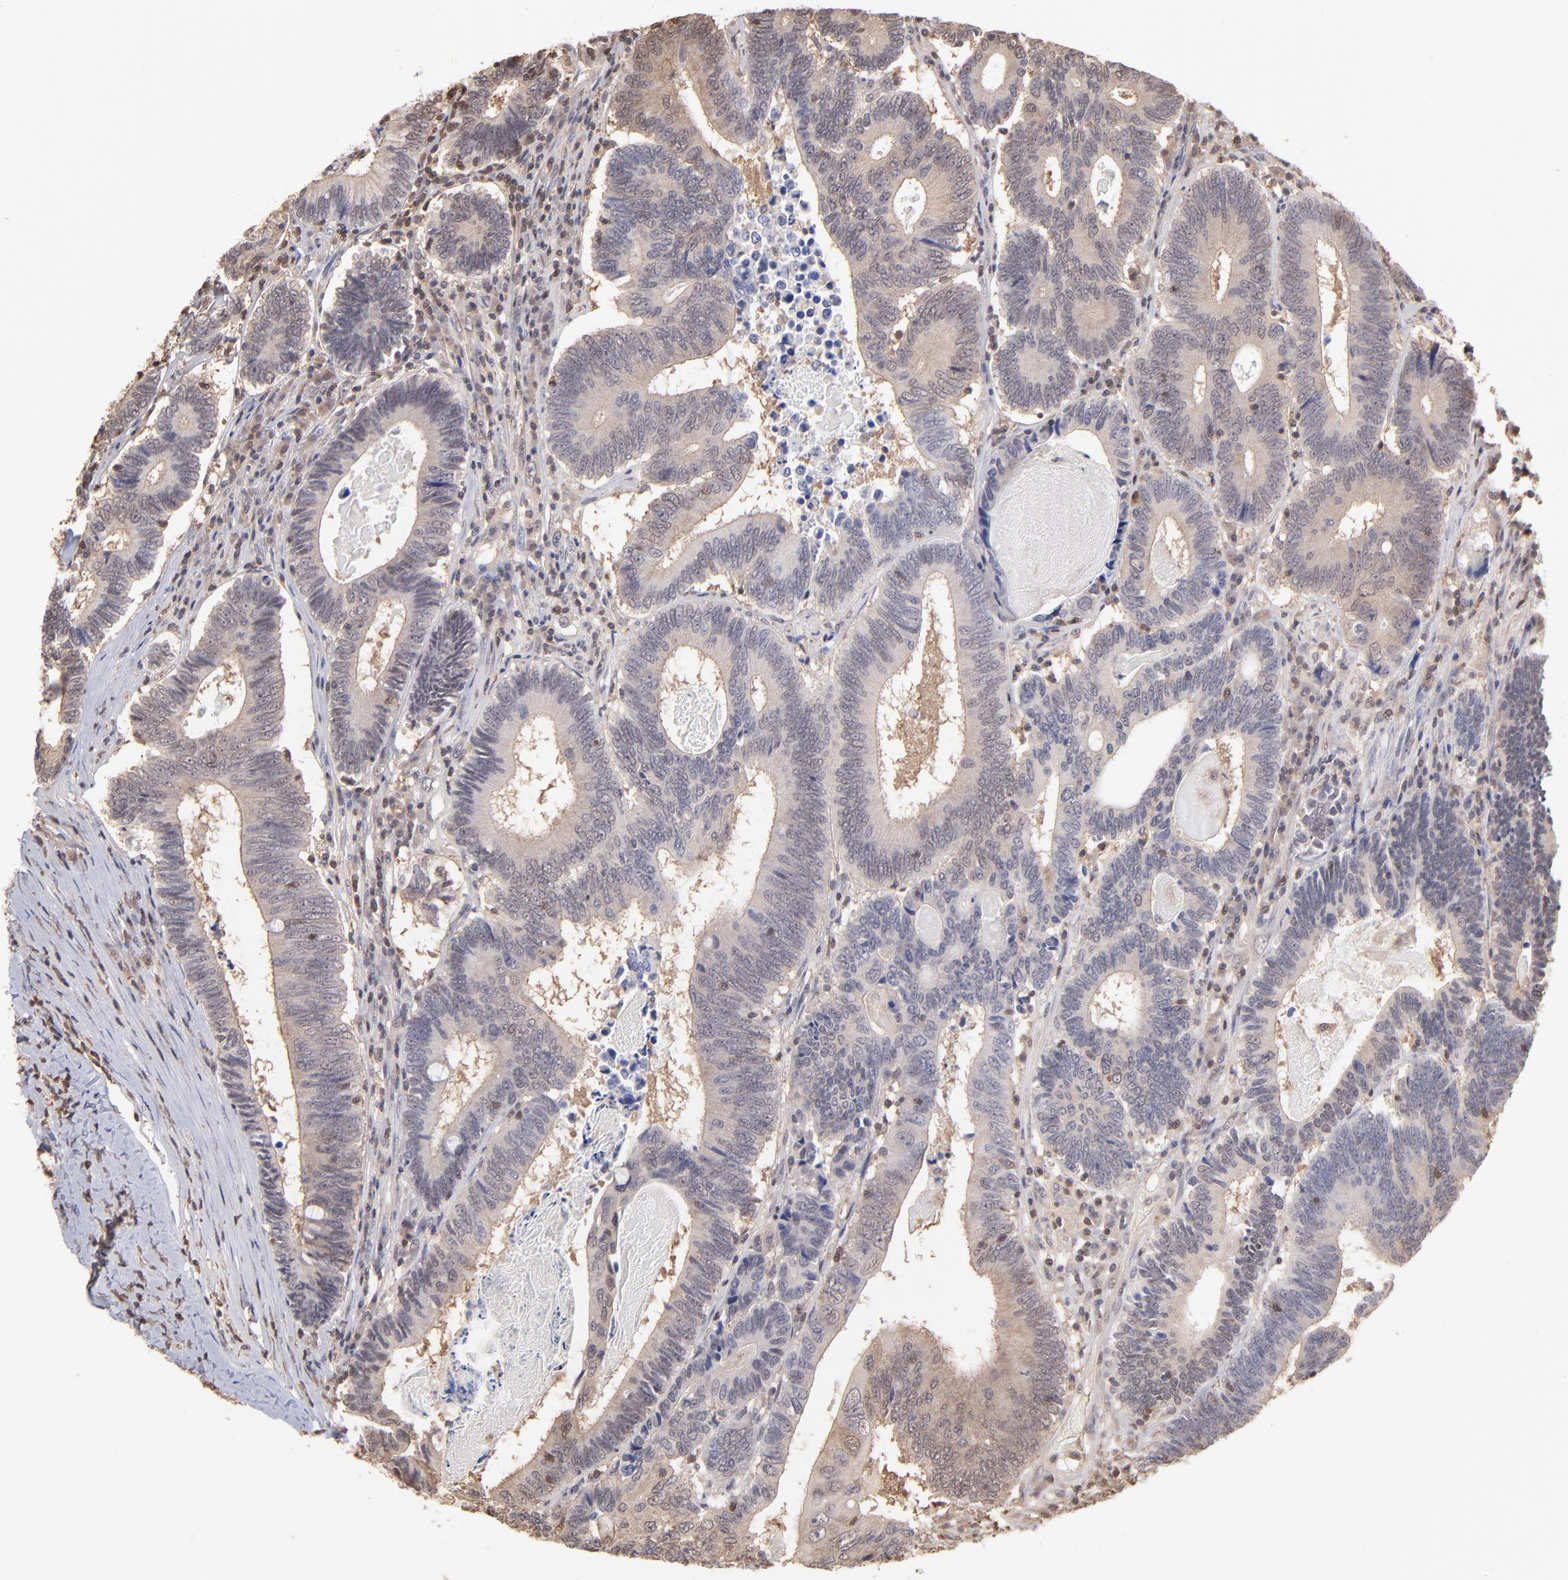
{"staining": {"intensity": "moderate", "quantity": ">75%", "location": "cytoplasmic/membranous"}, "tissue": "colorectal cancer", "cell_type": "Tumor cells", "image_type": "cancer", "snomed": [{"axis": "morphology", "description": "Adenocarcinoma, NOS"}, {"axis": "topography", "description": "Colon"}], "caption": "IHC image of human colorectal adenocarcinoma stained for a protein (brown), which demonstrates medium levels of moderate cytoplasmic/membranous staining in about >75% of tumor cells.", "gene": "MAP2K2", "patient": {"sex": "female", "age": 78}}